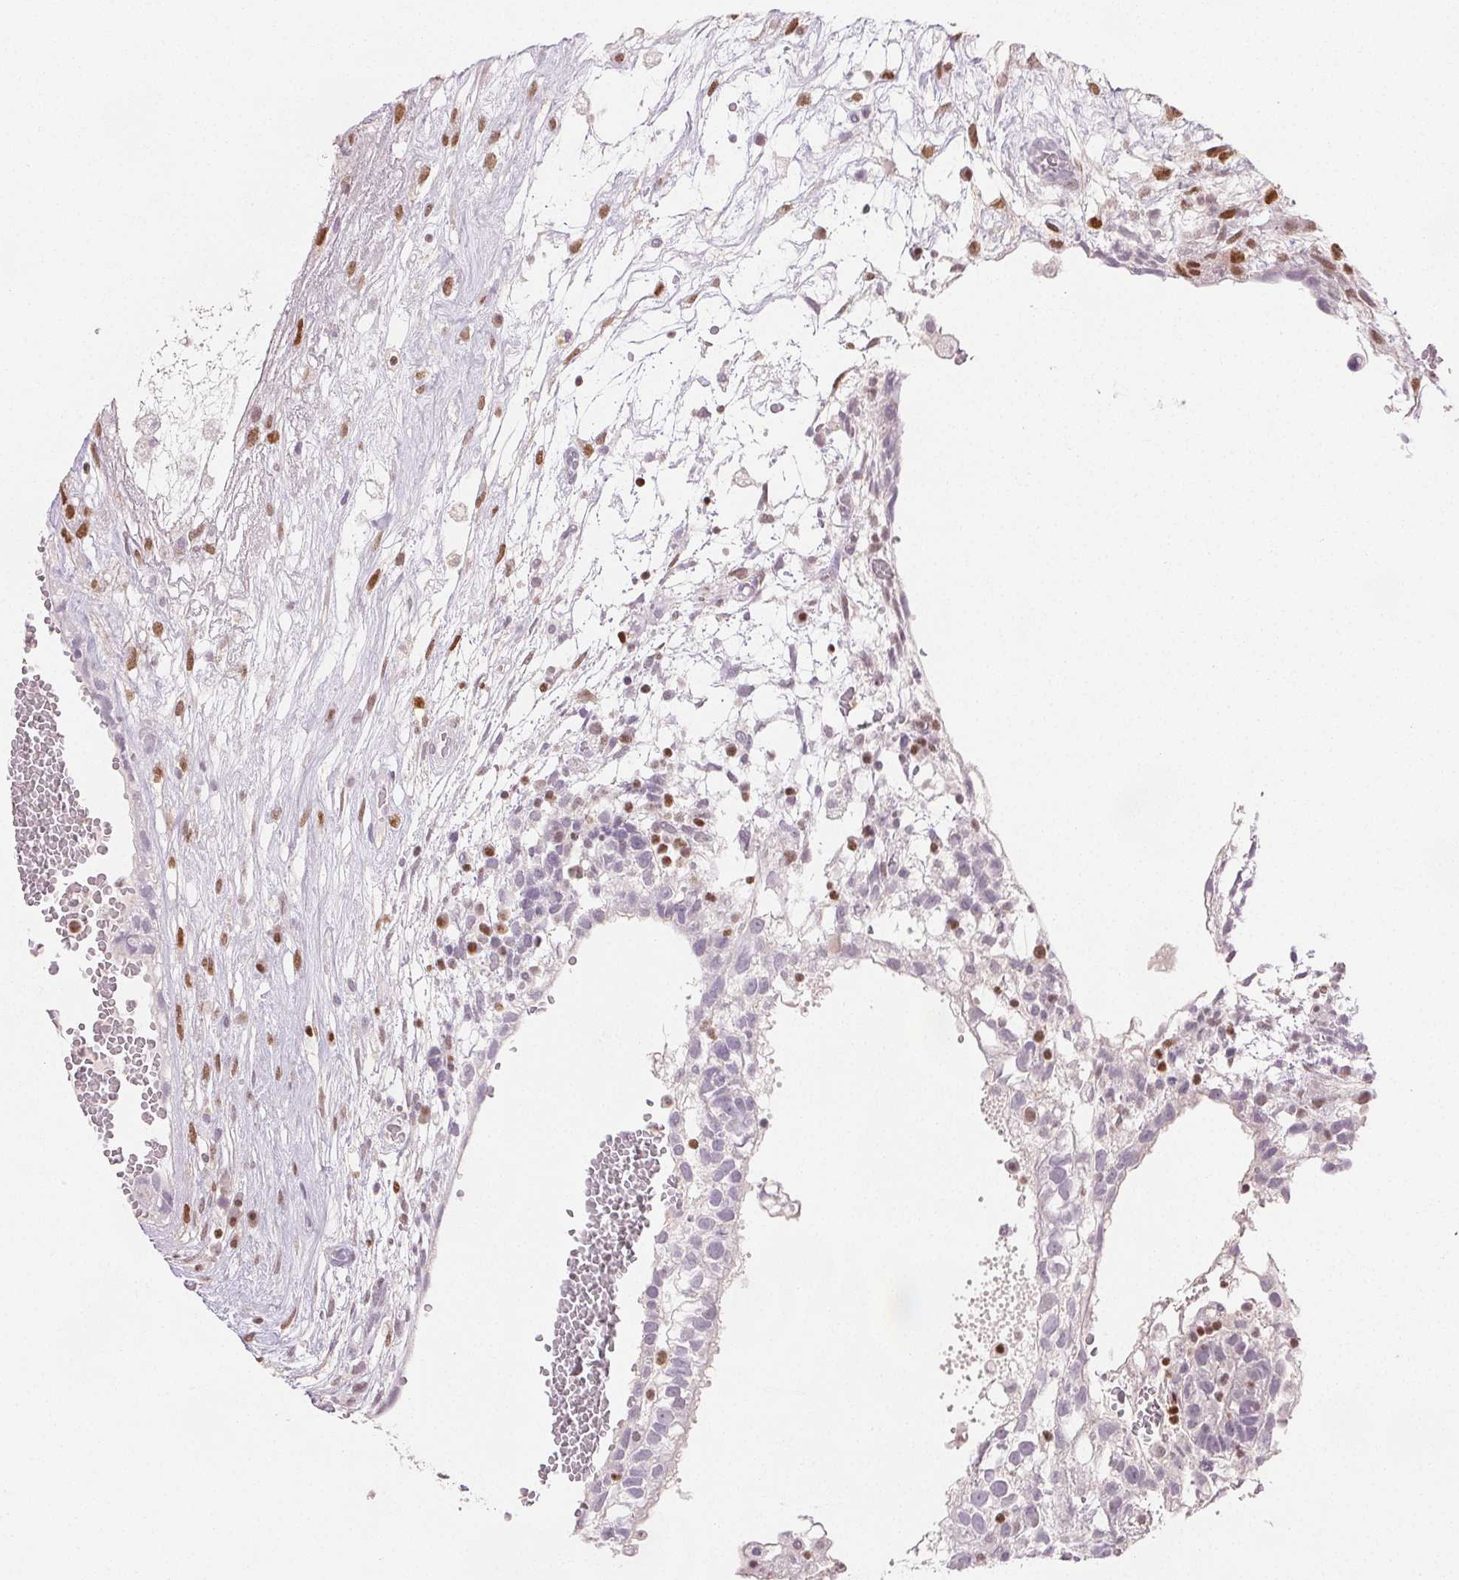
{"staining": {"intensity": "negative", "quantity": "none", "location": "none"}, "tissue": "testis cancer", "cell_type": "Tumor cells", "image_type": "cancer", "snomed": [{"axis": "morphology", "description": "Normal tissue, NOS"}, {"axis": "morphology", "description": "Carcinoma, Embryonal, NOS"}, {"axis": "topography", "description": "Testis"}], "caption": "Histopathology image shows no significant protein staining in tumor cells of embryonal carcinoma (testis).", "gene": "RUNX2", "patient": {"sex": "male", "age": 32}}